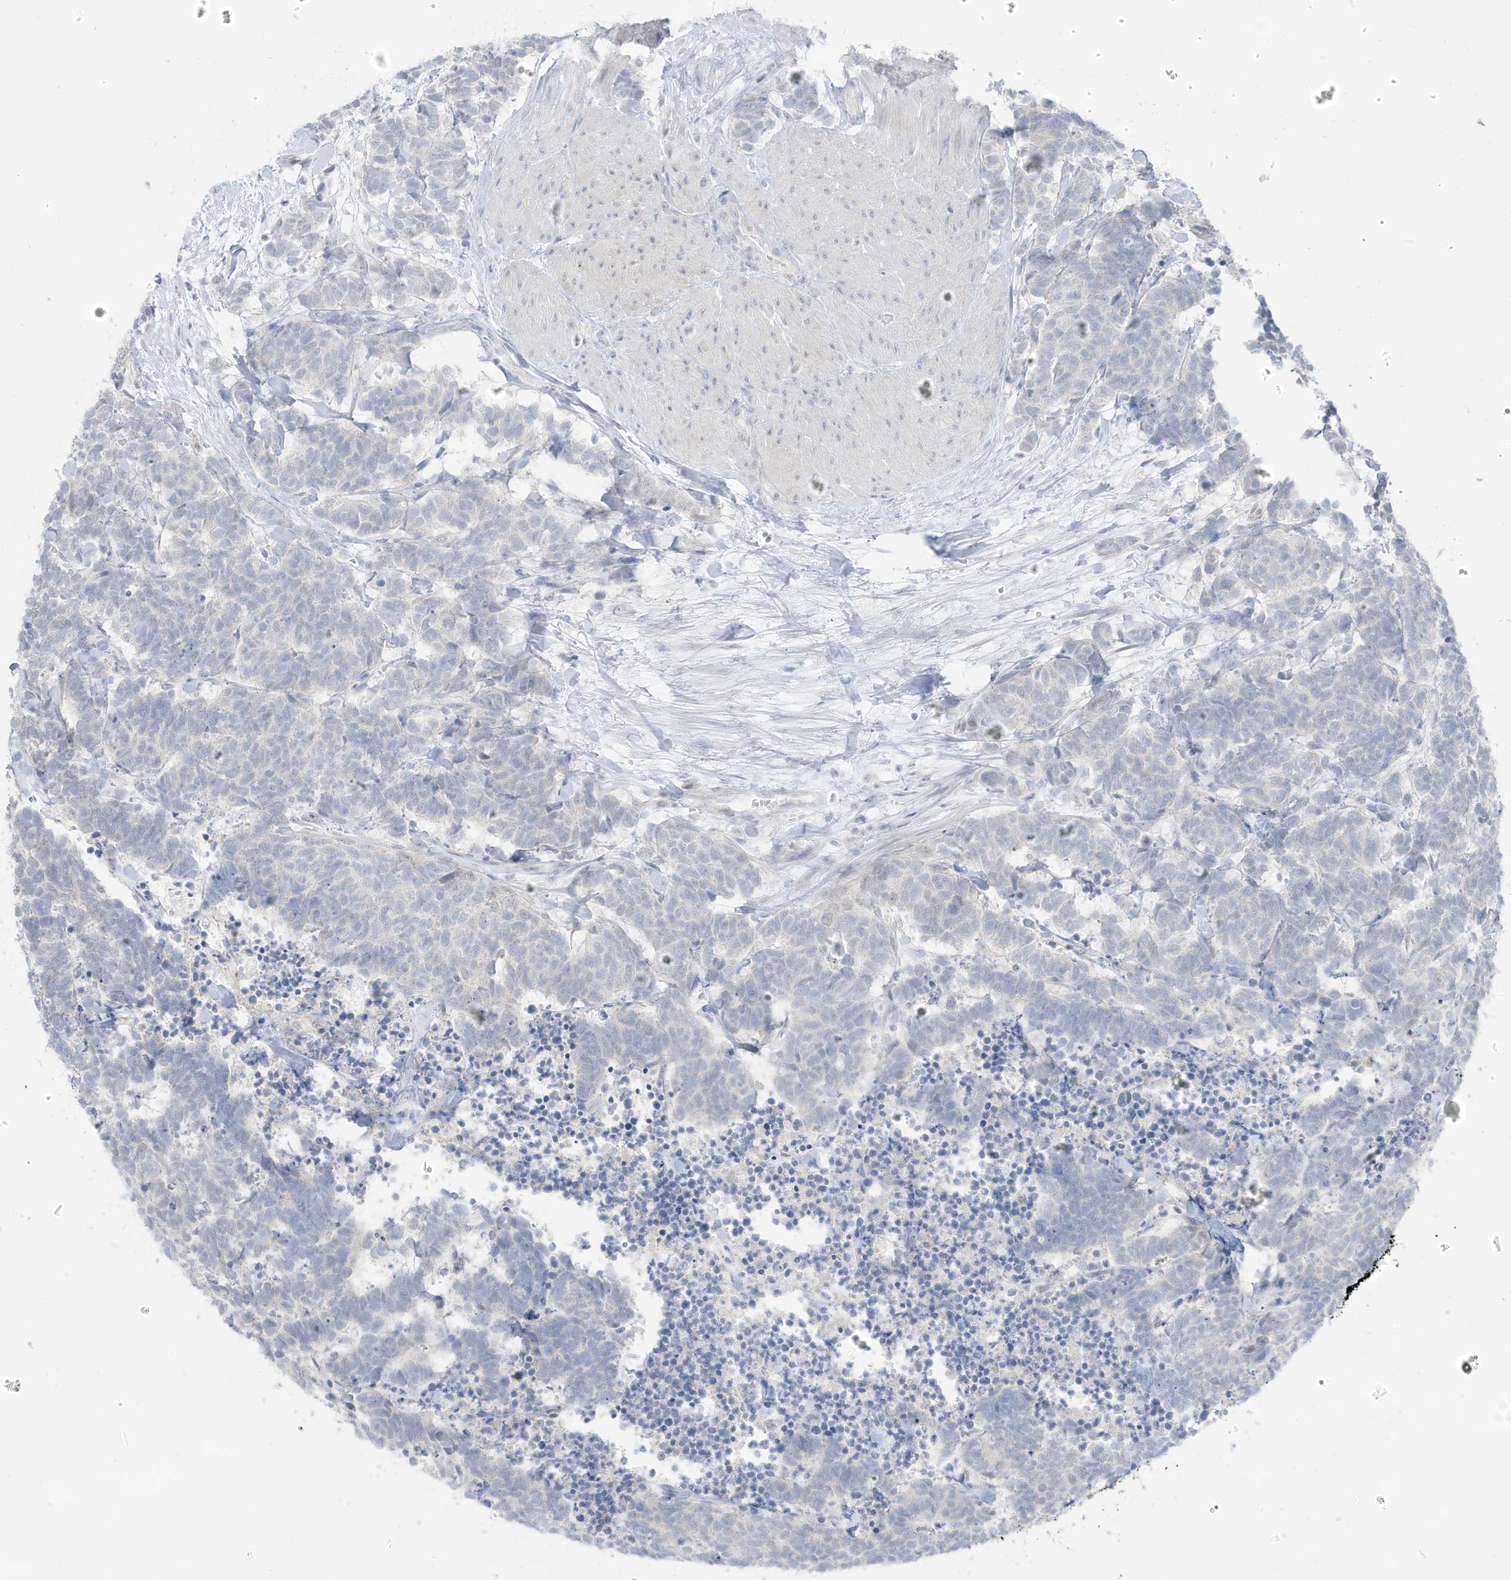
{"staining": {"intensity": "negative", "quantity": "none", "location": "none"}, "tissue": "carcinoid", "cell_type": "Tumor cells", "image_type": "cancer", "snomed": [{"axis": "morphology", "description": "Carcinoma, NOS"}, {"axis": "morphology", "description": "Carcinoid, malignant, NOS"}, {"axis": "topography", "description": "Urinary bladder"}], "caption": "An IHC histopathology image of carcinoid is shown. There is no staining in tumor cells of carcinoid.", "gene": "OGT", "patient": {"sex": "male", "age": 57}}